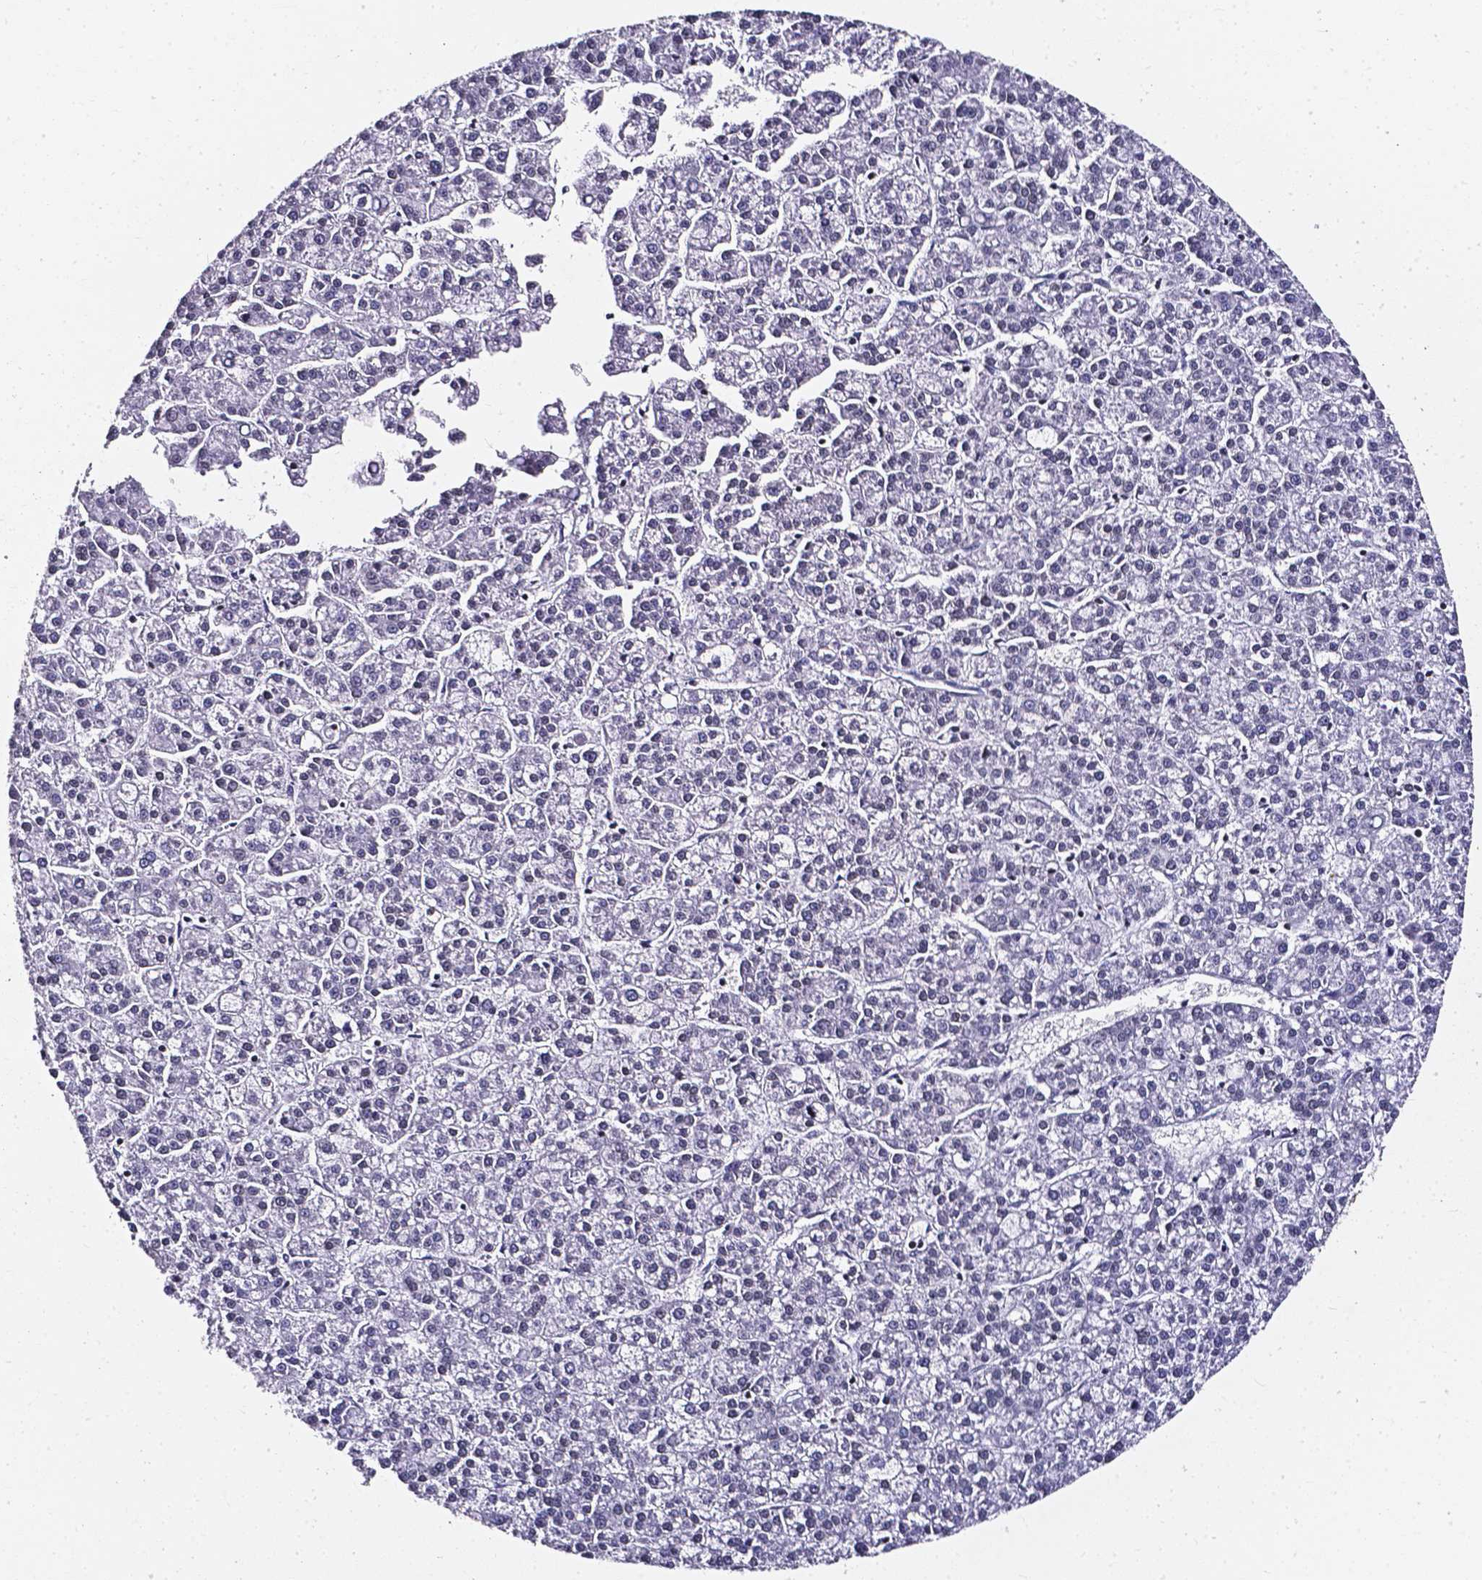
{"staining": {"intensity": "negative", "quantity": "none", "location": "none"}, "tissue": "liver cancer", "cell_type": "Tumor cells", "image_type": "cancer", "snomed": [{"axis": "morphology", "description": "Carcinoma, Hepatocellular, NOS"}, {"axis": "topography", "description": "Liver"}], "caption": "IHC of hepatocellular carcinoma (liver) demonstrates no staining in tumor cells.", "gene": "AKR1B10", "patient": {"sex": "female", "age": 58}}